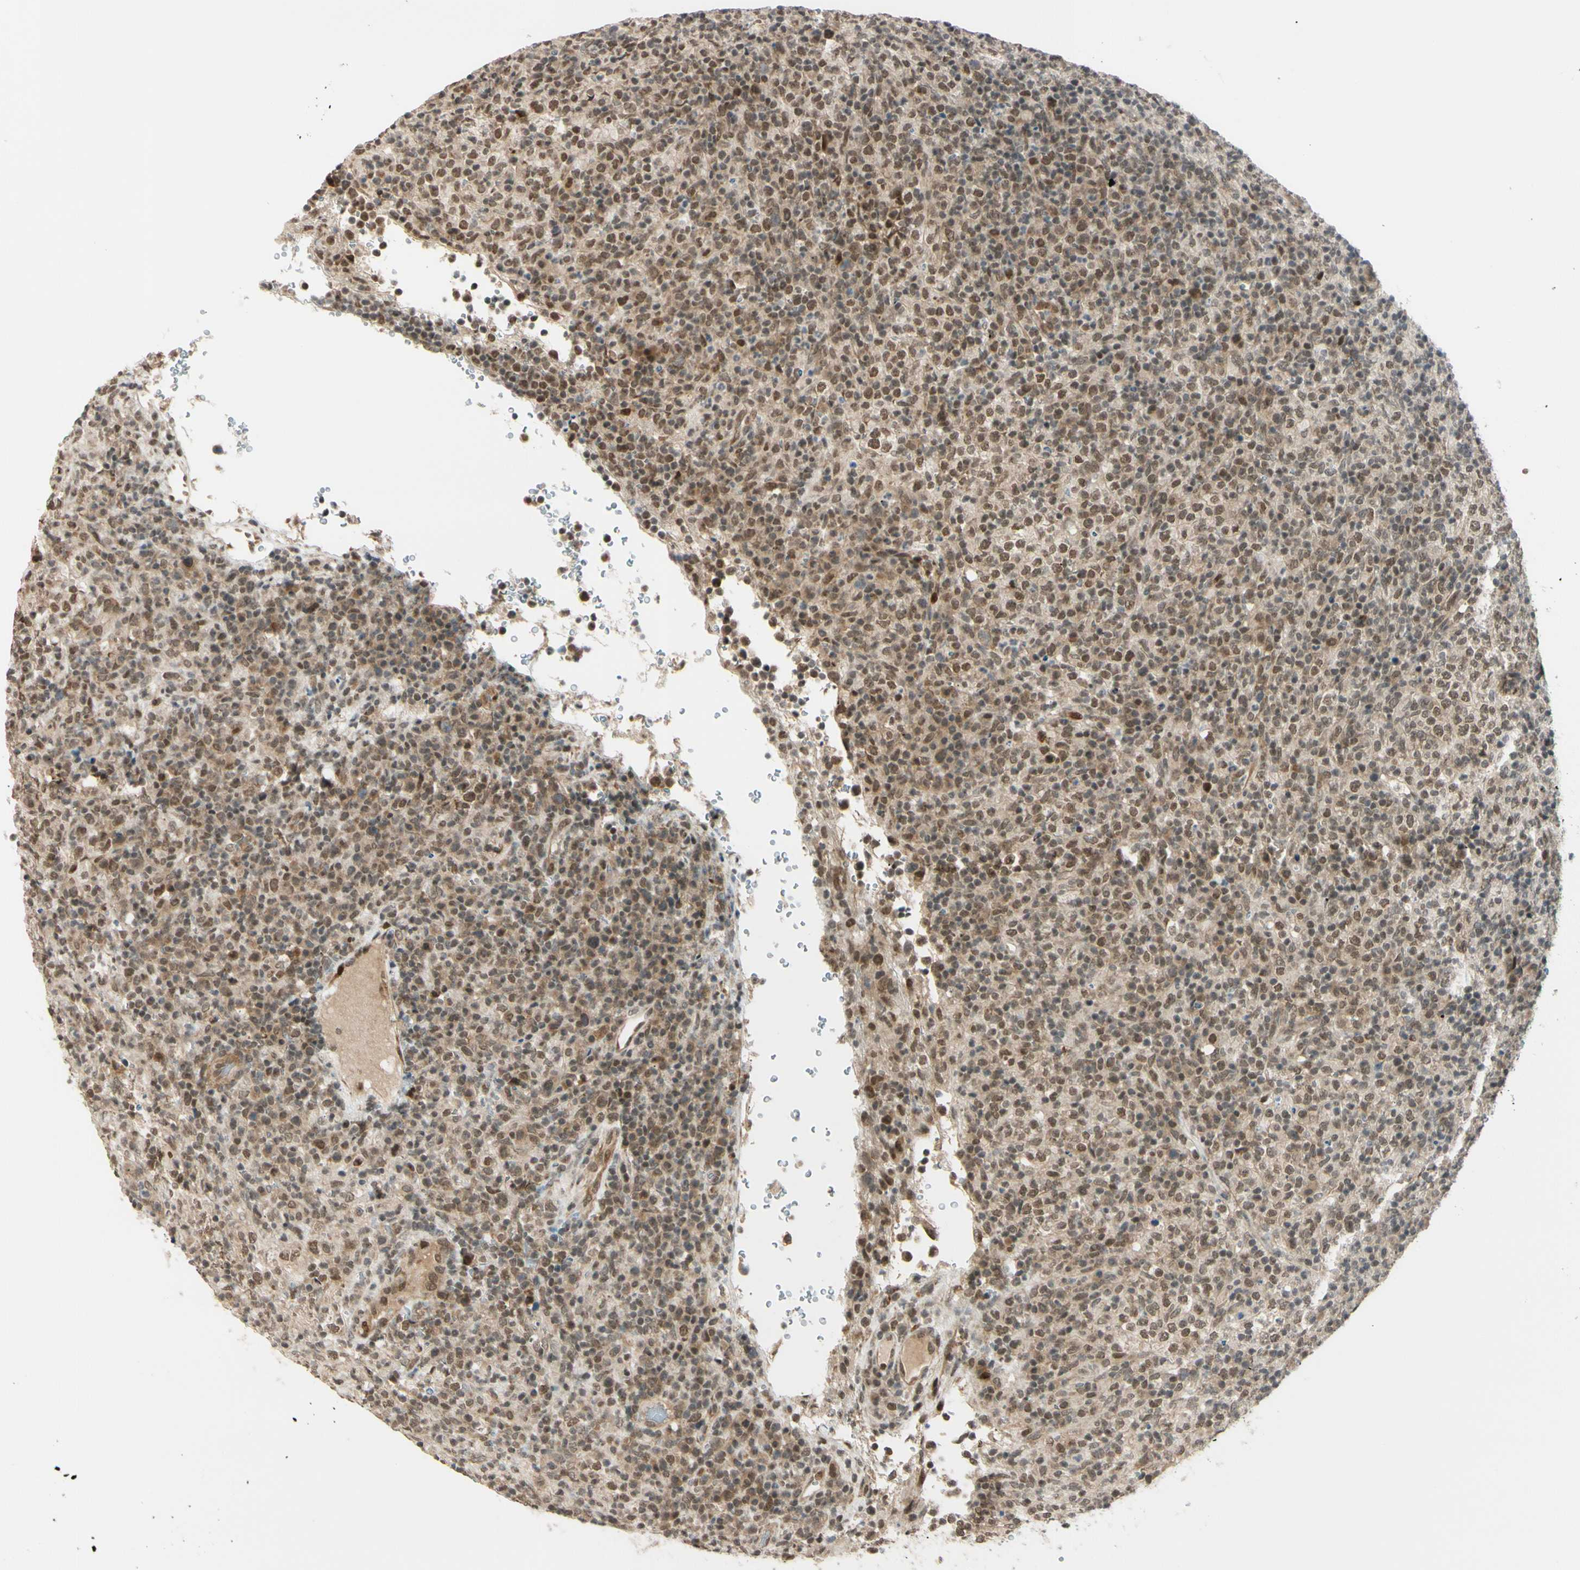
{"staining": {"intensity": "moderate", "quantity": "25%-75%", "location": "cytoplasmic/membranous,nuclear"}, "tissue": "lymphoma", "cell_type": "Tumor cells", "image_type": "cancer", "snomed": [{"axis": "morphology", "description": "Malignant lymphoma, non-Hodgkin's type, High grade"}, {"axis": "topography", "description": "Lymph node"}], "caption": "Protein analysis of high-grade malignant lymphoma, non-Hodgkin's type tissue reveals moderate cytoplasmic/membranous and nuclear staining in about 25%-75% of tumor cells.", "gene": "BRMS1", "patient": {"sex": "female", "age": 76}}